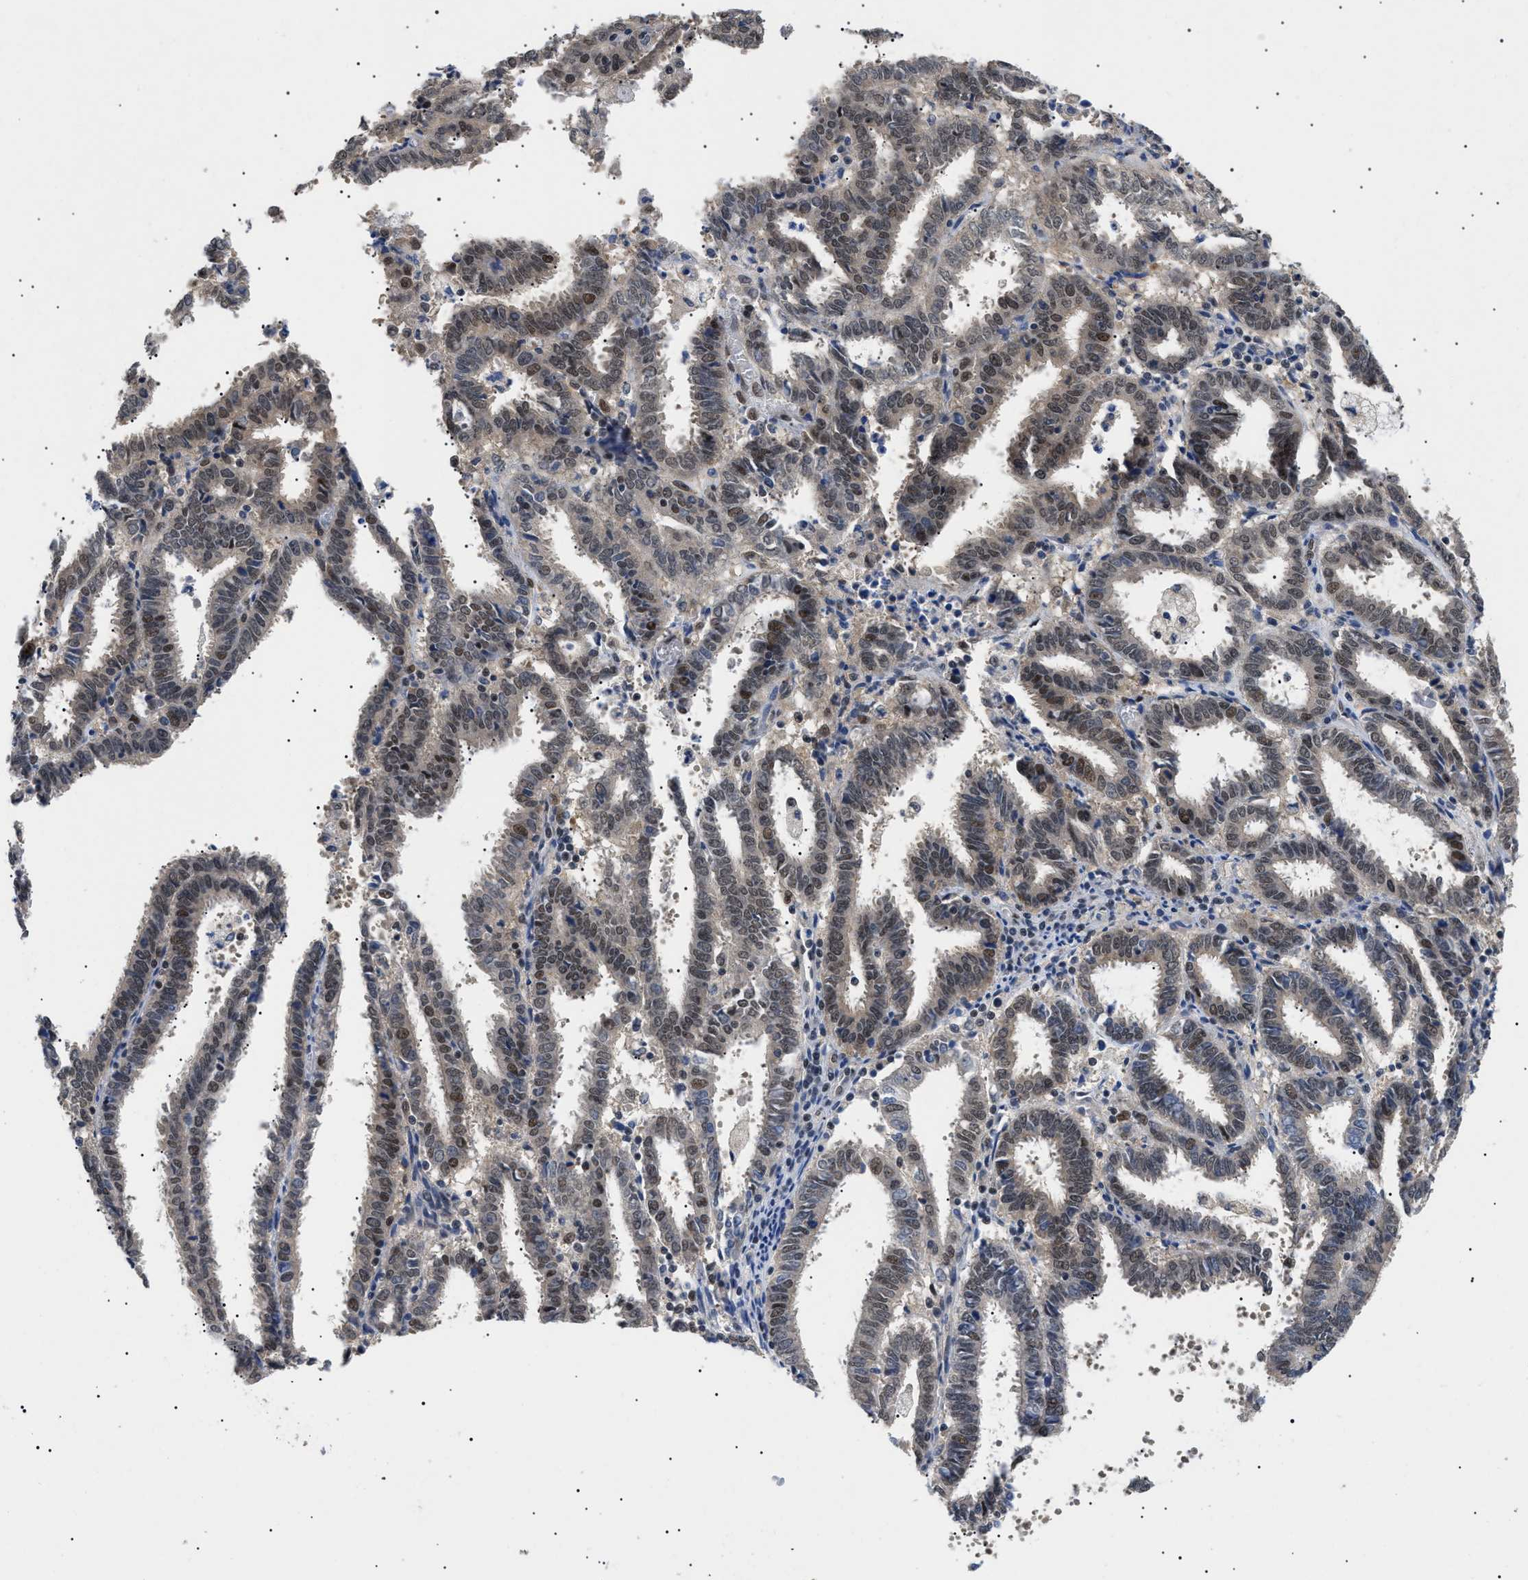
{"staining": {"intensity": "moderate", "quantity": "25%-75%", "location": "cytoplasmic/membranous,nuclear"}, "tissue": "endometrial cancer", "cell_type": "Tumor cells", "image_type": "cancer", "snomed": [{"axis": "morphology", "description": "Adenocarcinoma, NOS"}, {"axis": "topography", "description": "Uterus"}], "caption": "Immunohistochemical staining of human endometrial adenocarcinoma demonstrates medium levels of moderate cytoplasmic/membranous and nuclear staining in approximately 25%-75% of tumor cells.", "gene": "GARRE1", "patient": {"sex": "female", "age": 83}}